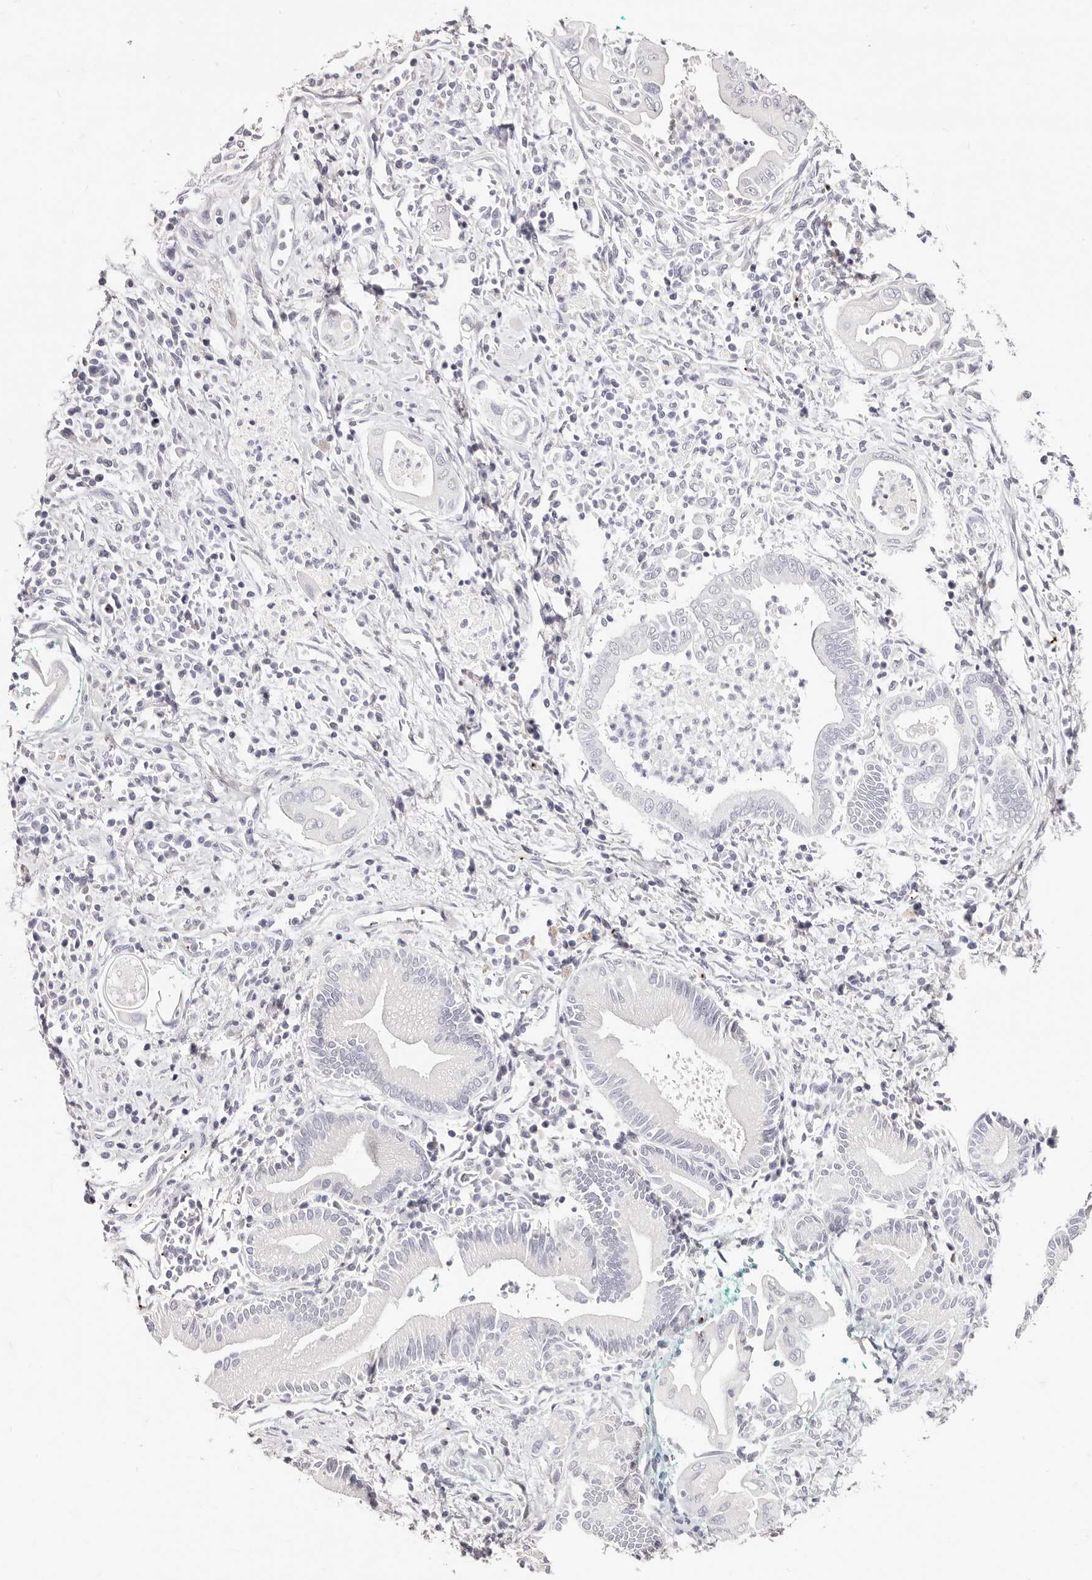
{"staining": {"intensity": "negative", "quantity": "none", "location": "none"}, "tissue": "pancreatic cancer", "cell_type": "Tumor cells", "image_type": "cancer", "snomed": [{"axis": "morphology", "description": "Adenocarcinoma, NOS"}, {"axis": "topography", "description": "Pancreas"}], "caption": "Histopathology image shows no protein expression in tumor cells of adenocarcinoma (pancreatic) tissue.", "gene": "PF4", "patient": {"sex": "male", "age": 78}}